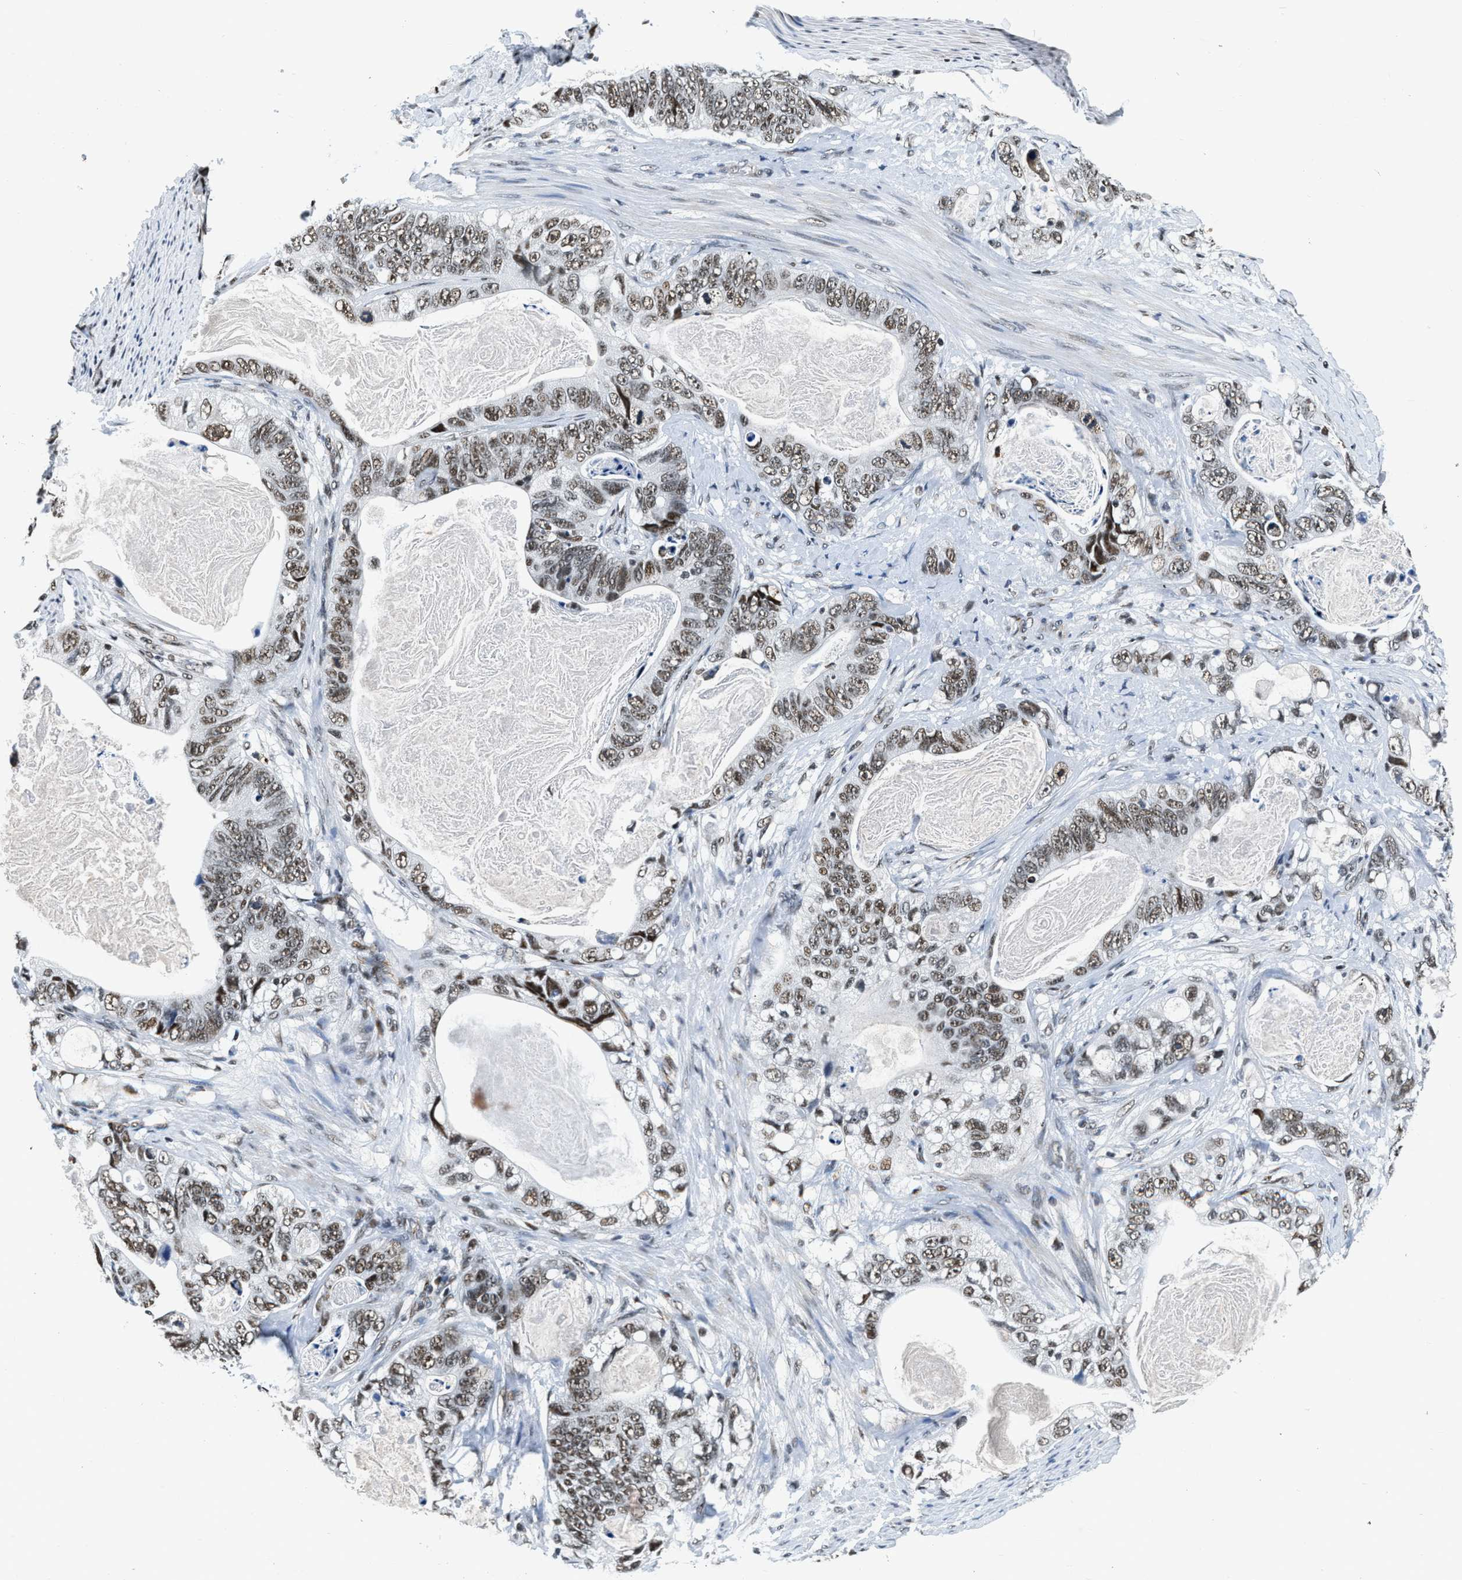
{"staining": {"intensity": "weak", "quantity": ">75%", "location": "nuclear"}, "tissue": "stomach cancer", "cell_type": "Tumor cells", "image_type": "cancer", "snomed": [{"axis": "morphology", "description": "Normal tissue, NOS"}, {"axis": "morphology", "description": "Adenocarcinoma, NOS"}, {"axis": "topography", "description": "Stomach"}], "caption": "Immunohistochemistry (IHC) (DAB (3,3'-diaminobenzidine)) staining of stomach cancer shows weak nuclear protein staining in approximately >75% of tumor cells.", "gene": "CCNE1", "patient": {"sex": "female", "age": 89}}